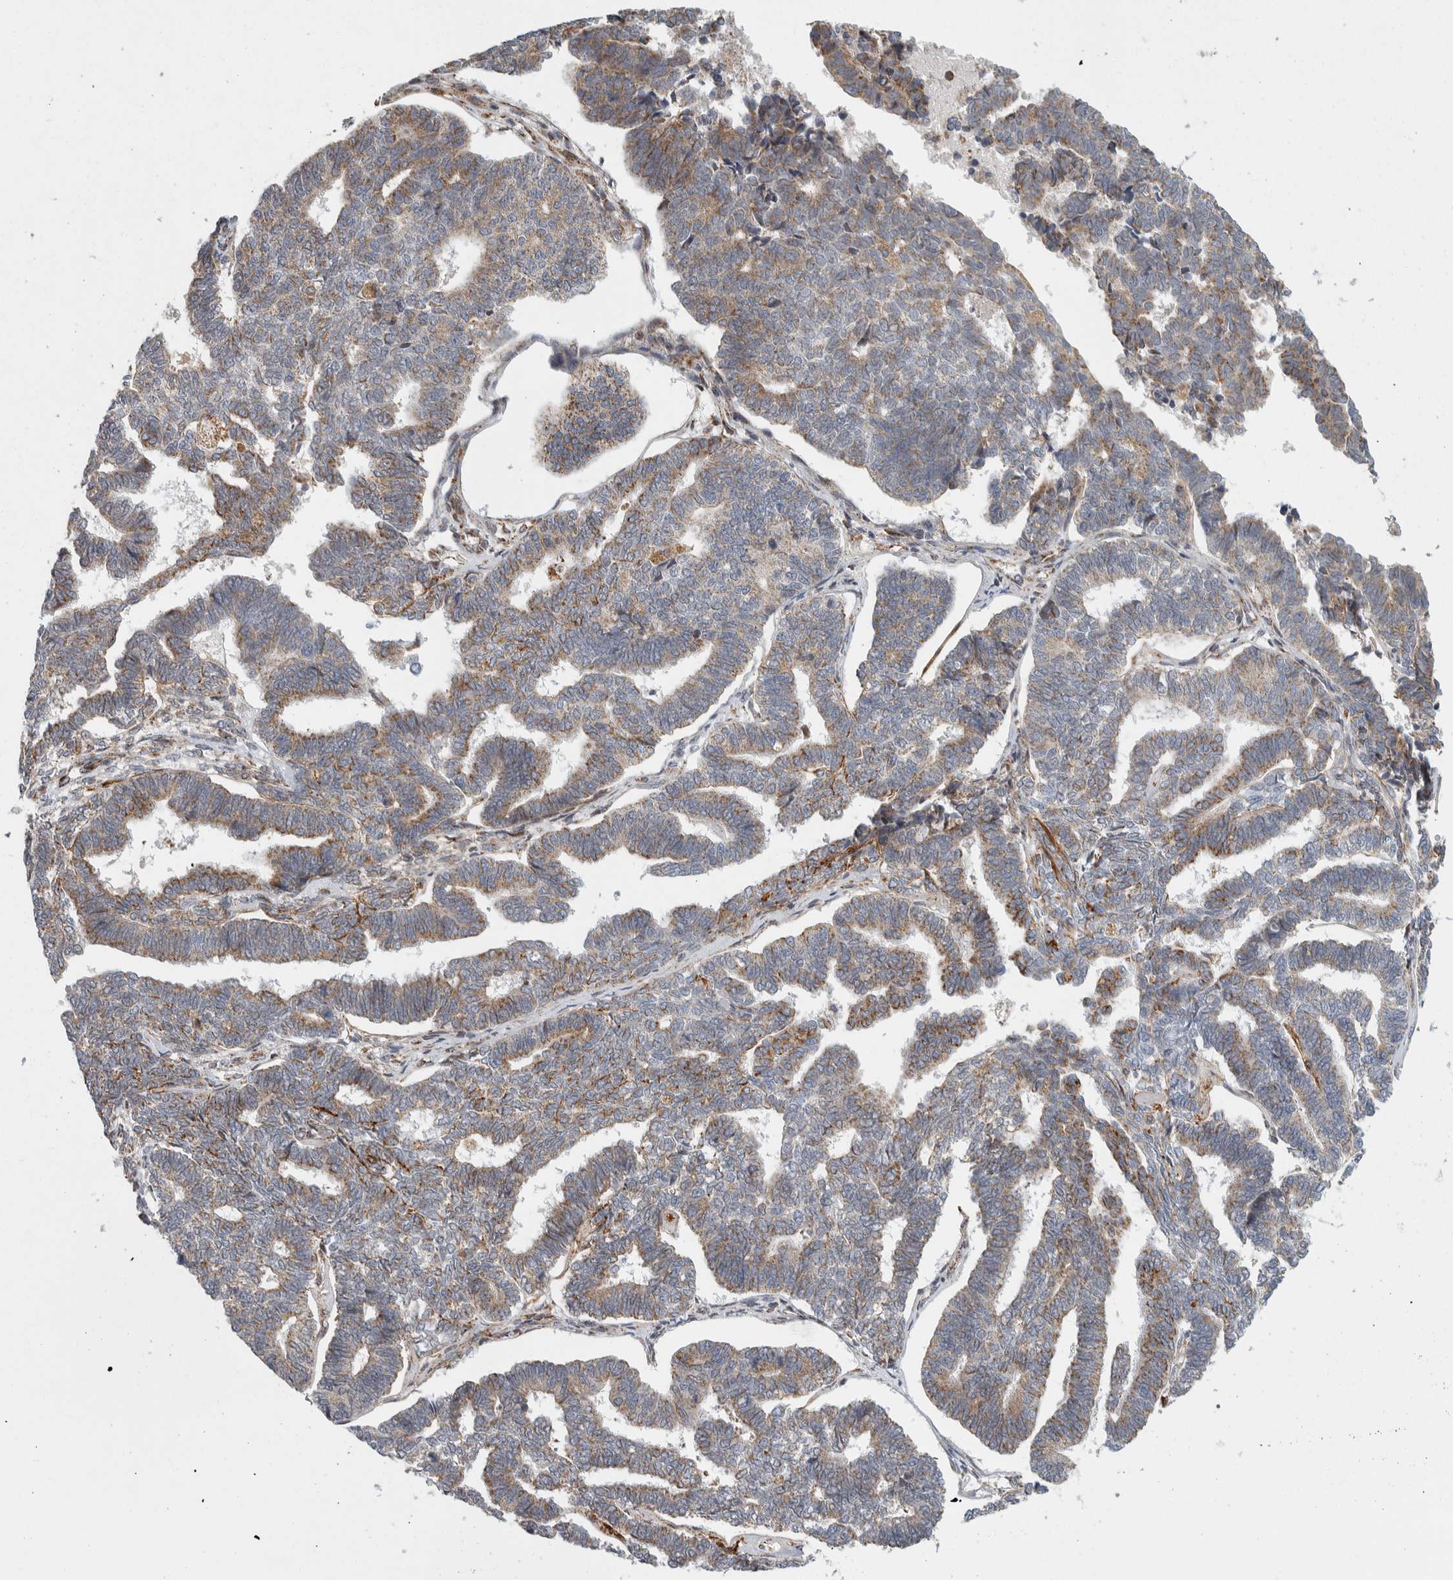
{"staining": {"intensity": "moderate", "quantity": ">75%", "location": "cytoplasmic/membranous"}, "tissue": "endometrial cancer", "cell_type": "Tumor cells", "image_type": "cancer", "snomed": [{"axis": "morphology", "description": "Adenocarcinoma, NOS"}, {"axis": "topography", "description": "Endometrium"}], "caption": "Immunohistochemical staining of endometrial cancer (adenocarcinoma) demonstrates moderate cytoplasmic/membranous protein expression in about >75% of tumor cells.", "gene": "AFP", "patient": {"sex": "female", "age": 70}}